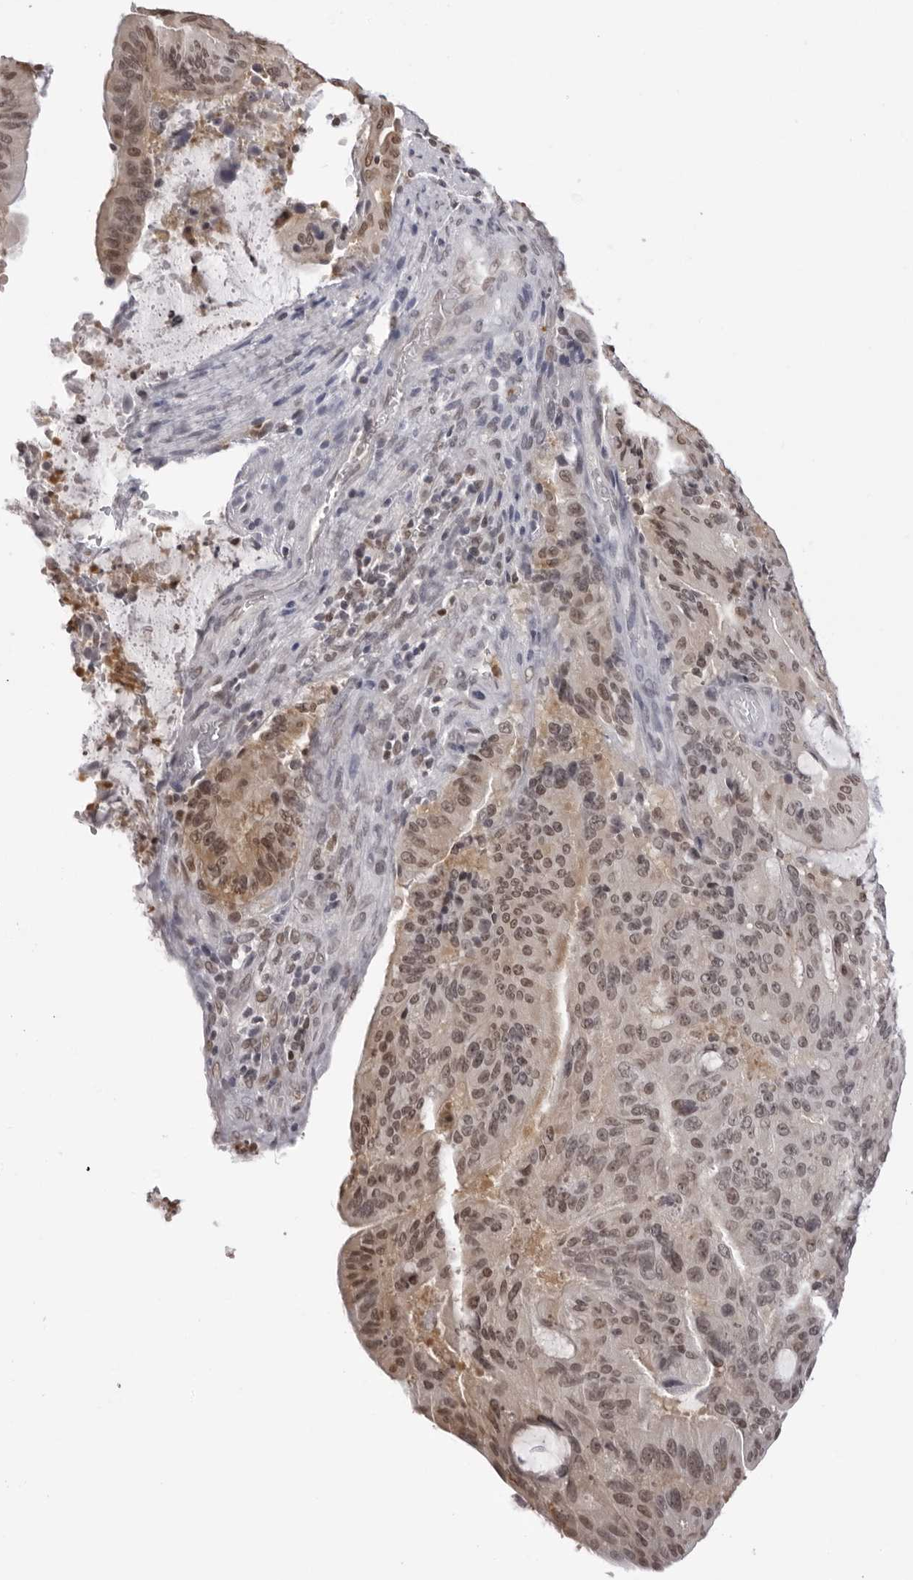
{"staining": {"intensity": "moderate", "quantity": ">75%", "location": "nuclear"}, "tissue": "liver cancer", "cell_type": "Tumor cells", "image_type": "cancer", "snomed": [{"axis": "morphology", "description": "Normal tissue, NOS"}, {"axis": "morphology", "description": "Cholangiocarcinoma"}, {"axis": "topography", "description": "Liver"}, {"axis": "topography", "description": "Peripheral nerve tissue"}], "caption": "A brown stain shows moderate nuclear positivity of a protein in human liver cholangiocarcinoma tumor cells.", "gene": "HSPA4", "patient": {"sex": "female", "age": 73}}